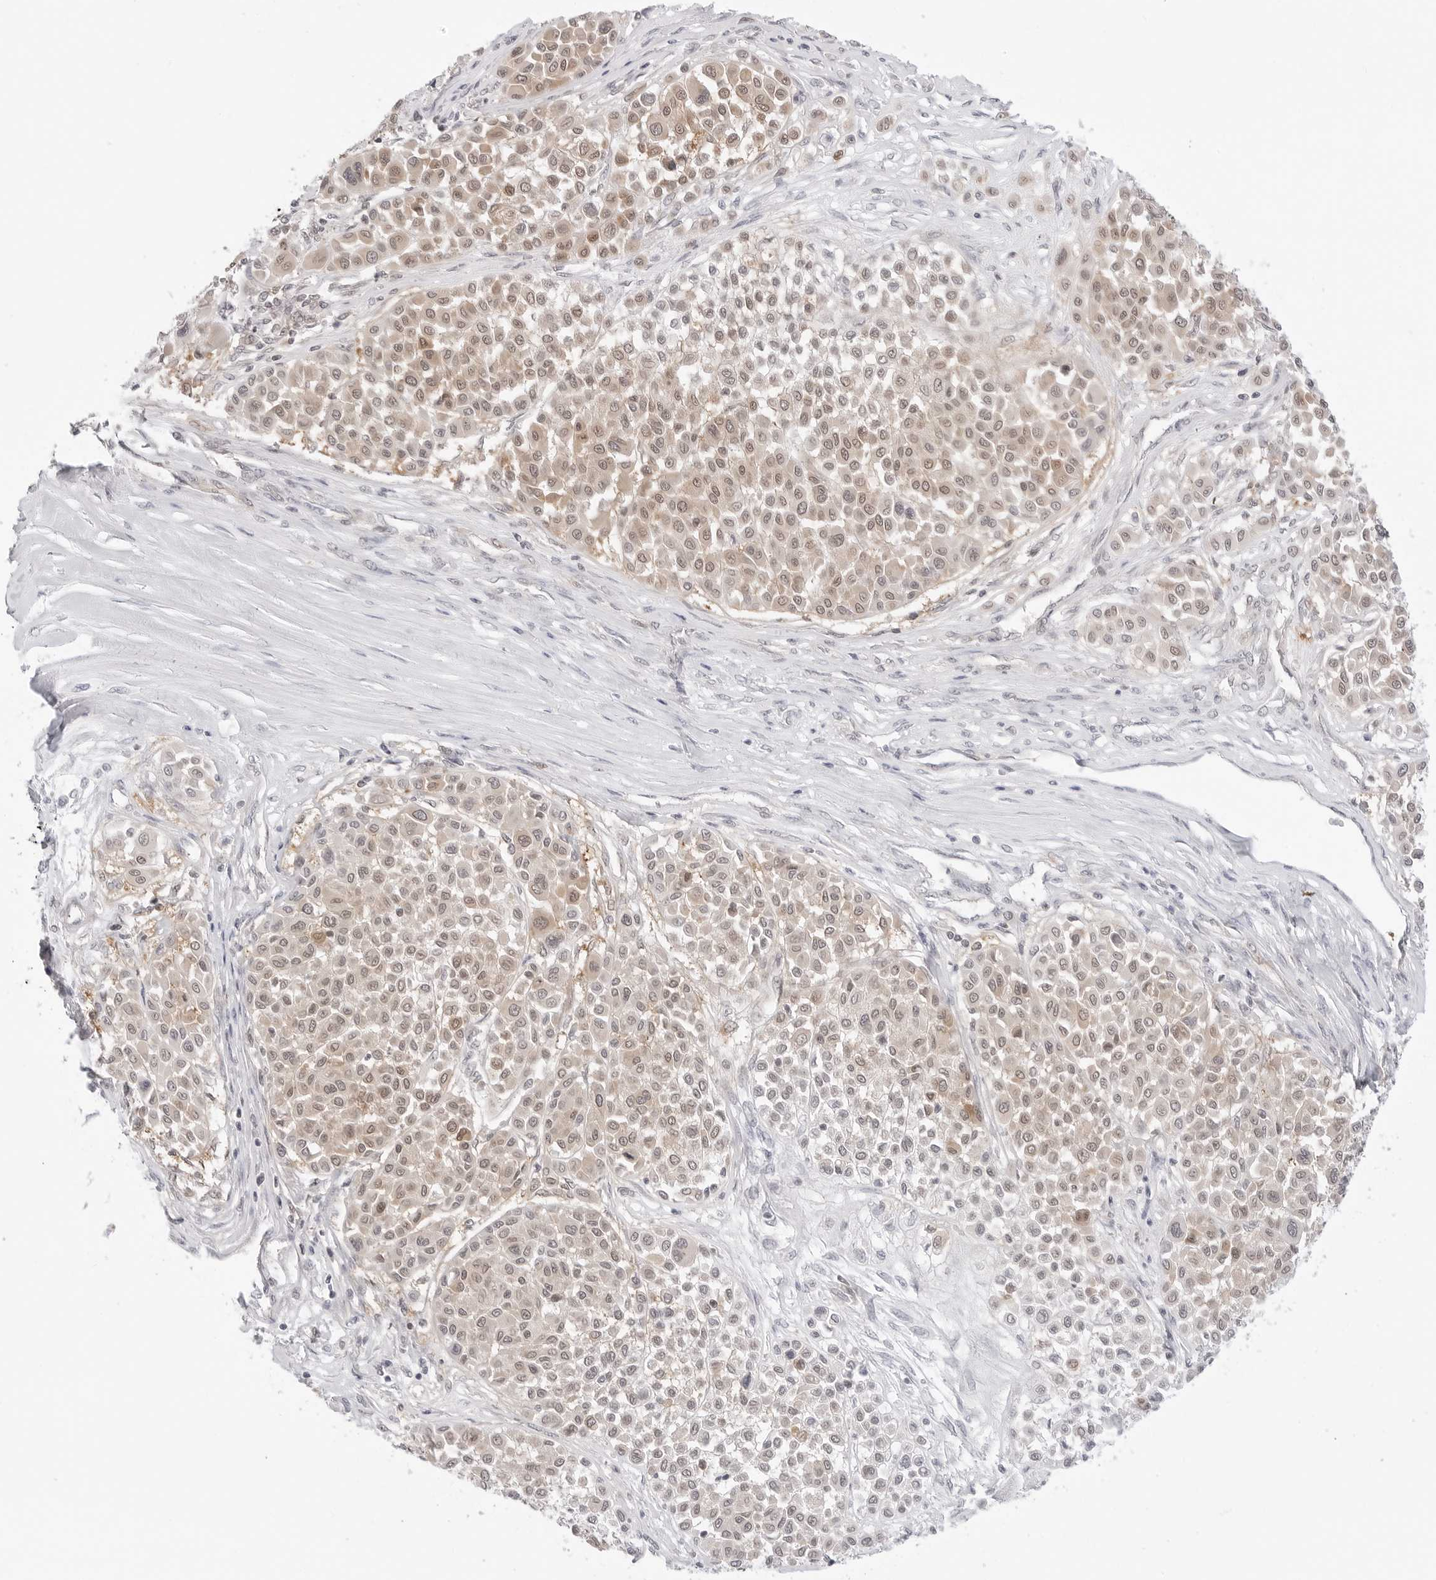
{"staining": {"intensity": "moderate", "quantity": ">75%", "location": "cytoplasmic/membranous,nuclear"}, "tissue": "melanoma", "cell_type": "Tumor cells", "image_type": "cancer", "snomed": [{"axis": "morphology", "description": "Malignant melanoma, Metastatic site"}, {"axis": "topography", "description": "Soft tissue"}], "caption": "Human malignant melanoma (metastatic site) stained with a brown dye exhibits moderate cytoplasmic/membranous and nuclear positive positivity in about >75% of tumor cells.", "gene": "NUDC", "patient": {"sex": "male", "age": 41}}